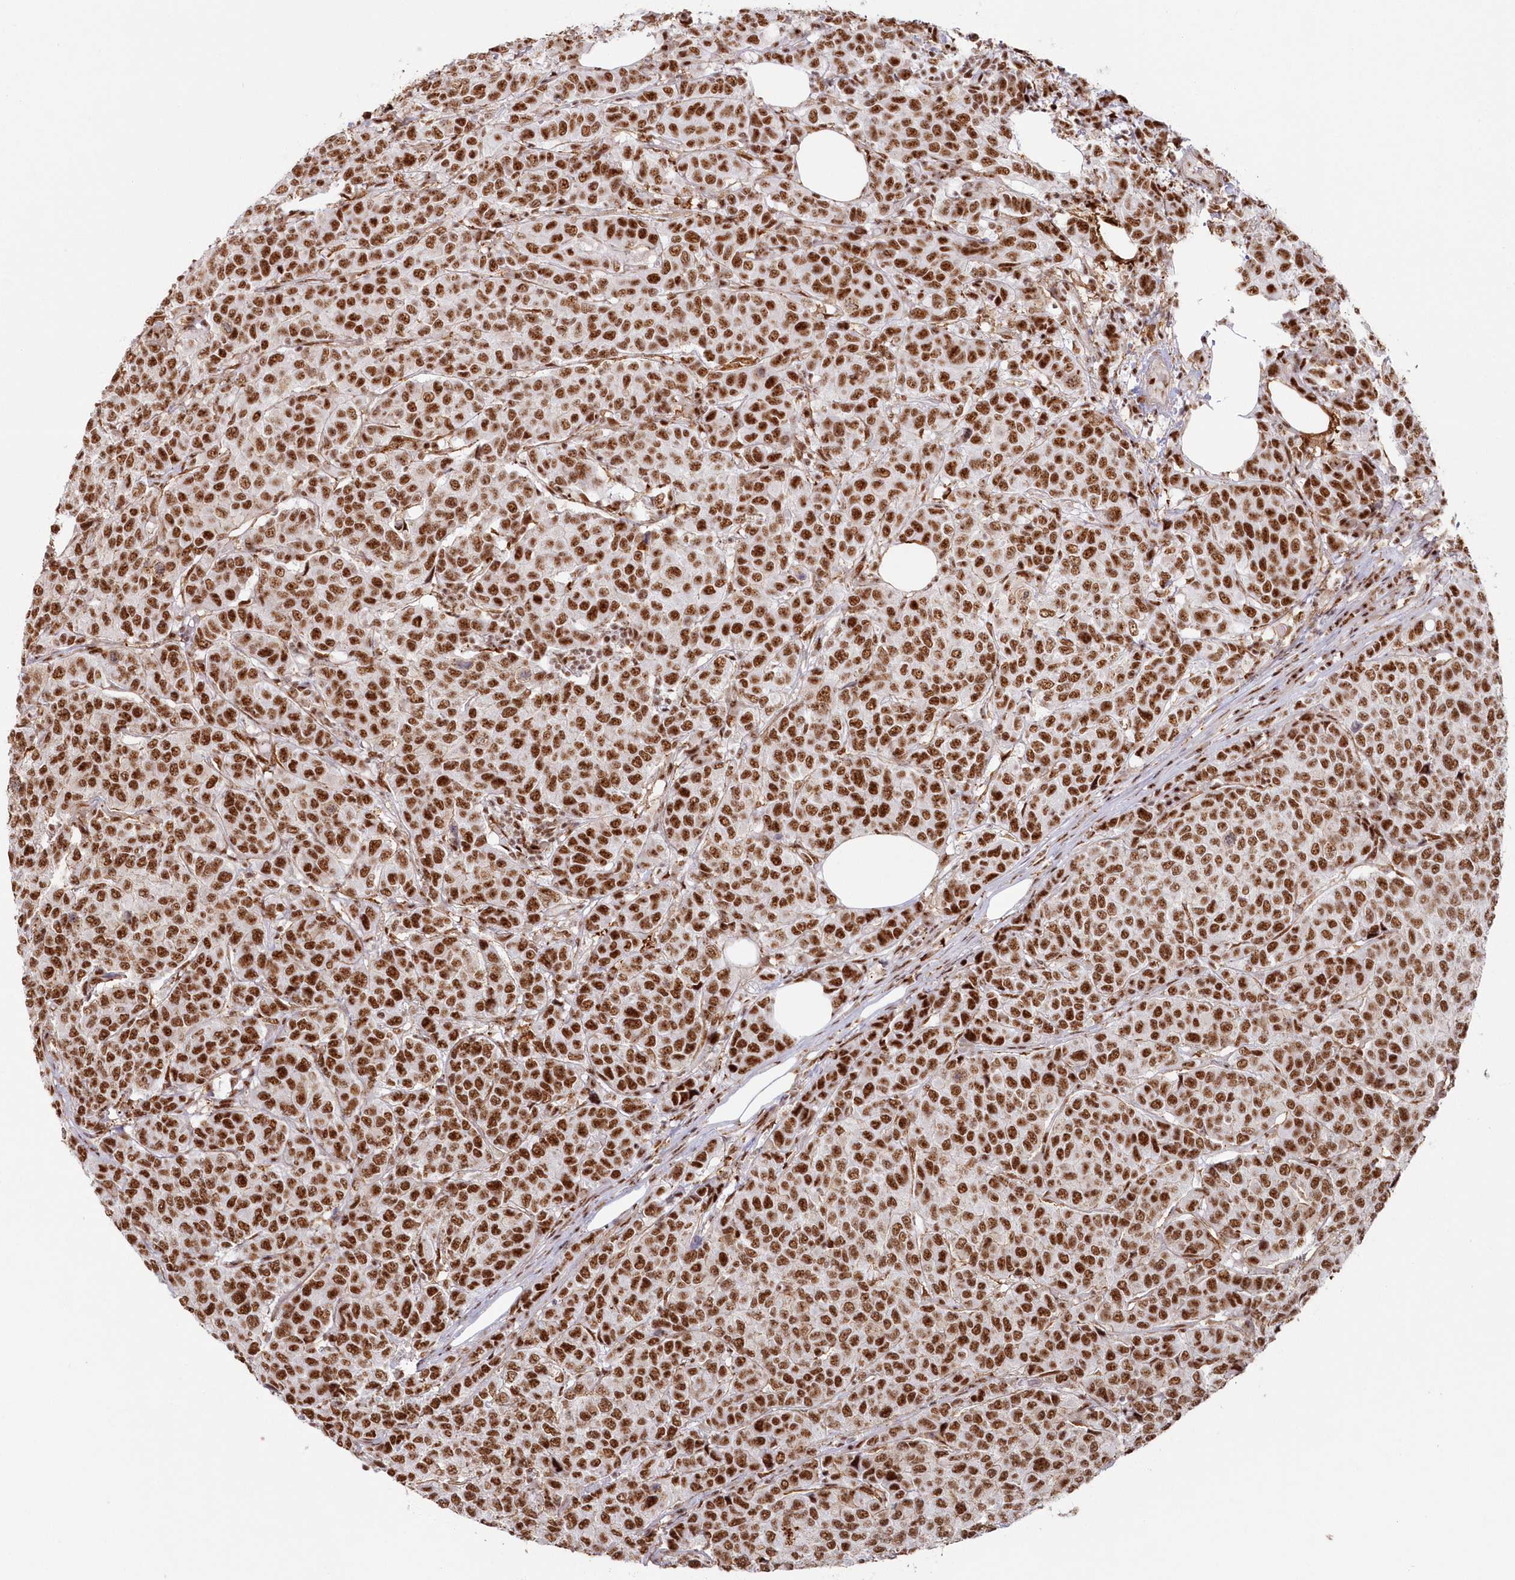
{"staining": {"intensity": "strong", "quantity": ">75%", "location": "nuclear"}, "tissue": "breast cancer", "cell_type": "Tumor cells", "image_type": "cancer", "snomed": [{"axis": "morphology", "description": "Duct carcinoma"}, {"axis": "topography", "description": "Breast"}], "caption": "Breast cancer tissue exhibits strong nuclear staining in about >75% of tumor cells", "gene": "DDX46", "patient": {"sex": "female", "age": 55}}